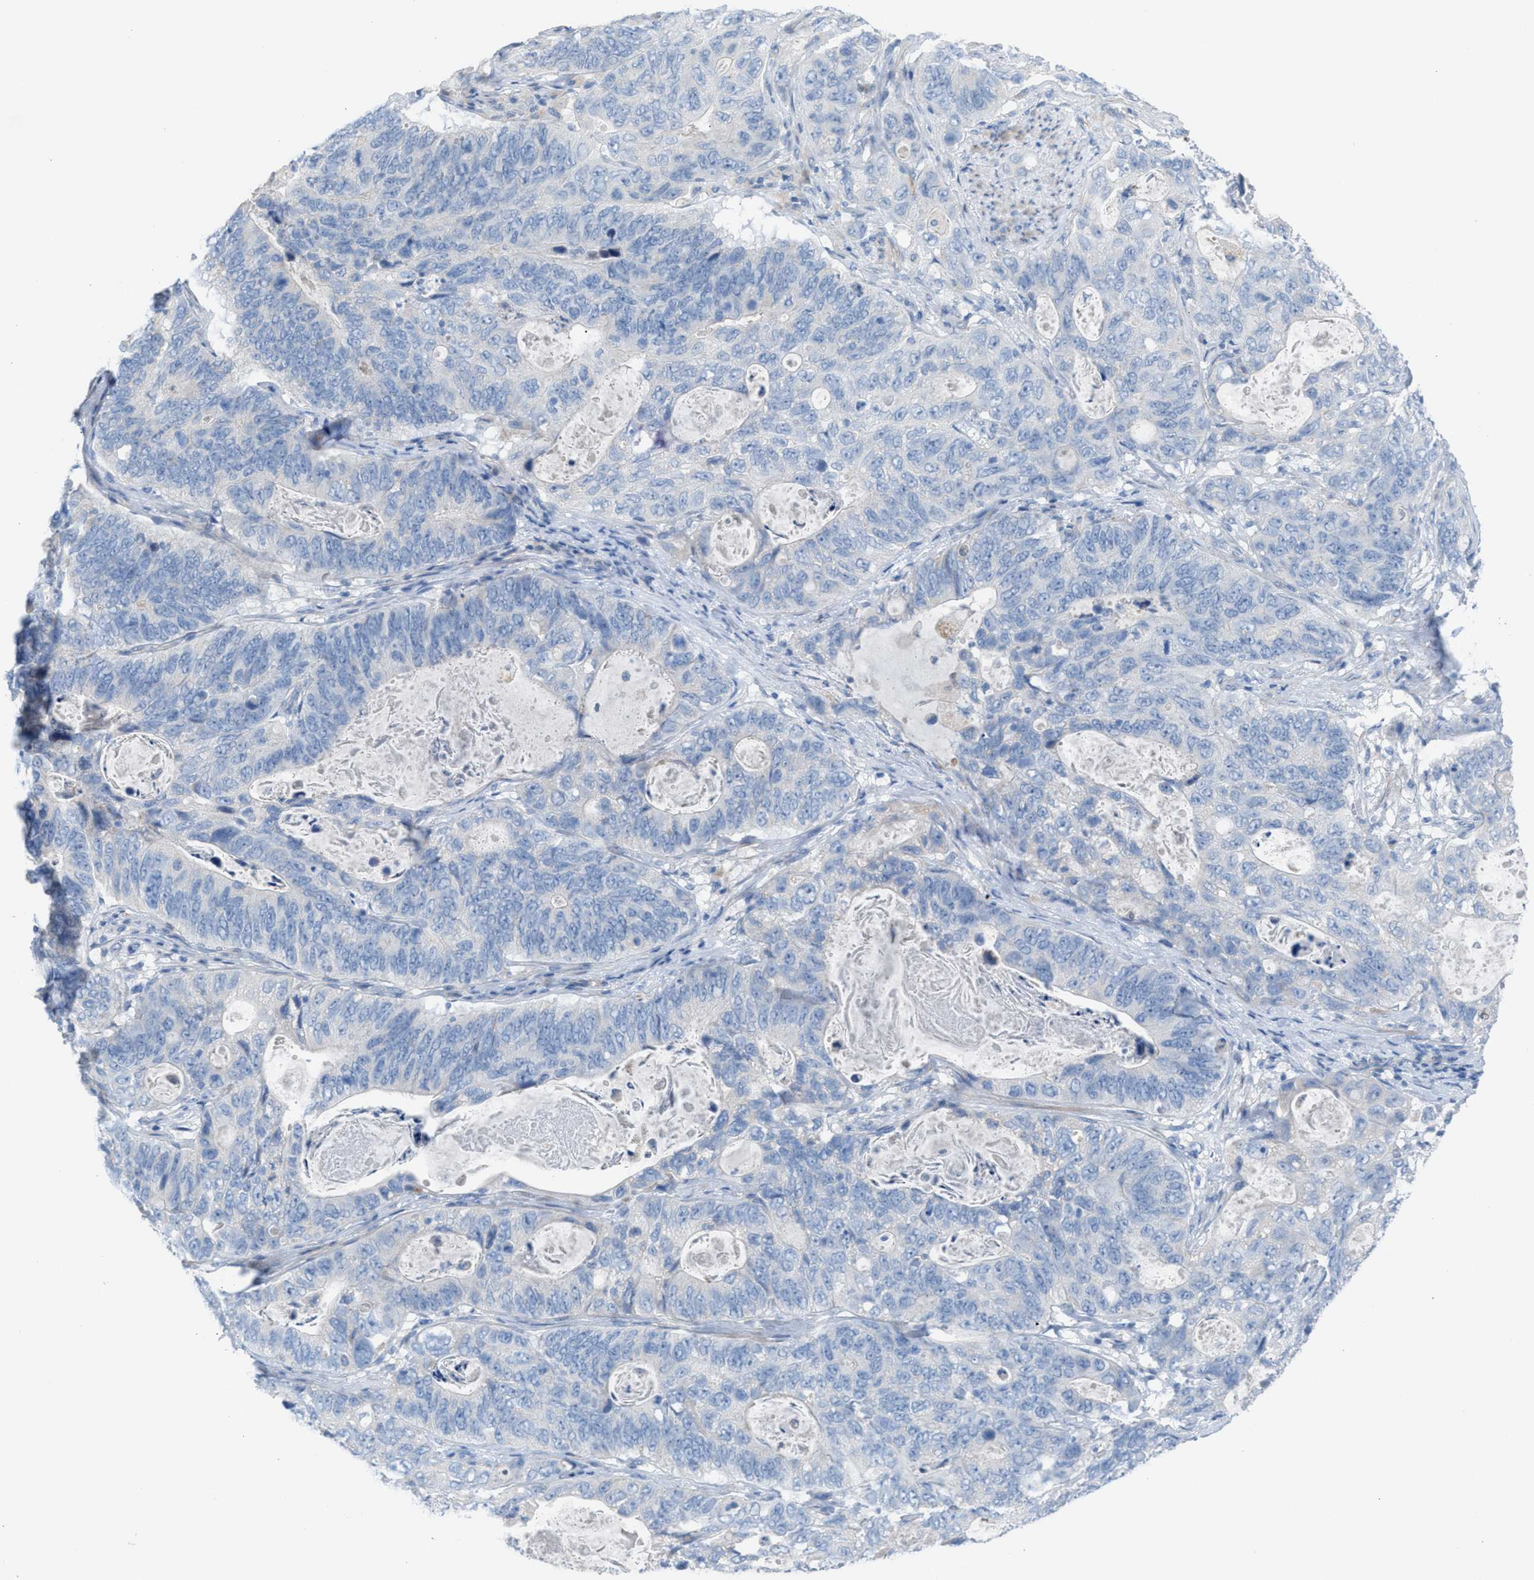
{"staining": {"intensity": "negative", "quantity": "none", "location": "none"}, "tissue": "stomach cancer", "cell_type": "Tumor cells", "image_type": "cancer", "snomed": [{"axis": "morphology", "description": "Normal tissue, NOS"}, {"axis": "morphology", "description": "Adenocarcinoma, NOS"}, {"axis": "topography", "description": "Stomach"}], "caption": "An image of stomach cancer stained for a protein exhibits no brown staining in tumor cells.", "gene": "ASPA", "patient": {"sex": "female", "age": 89}}